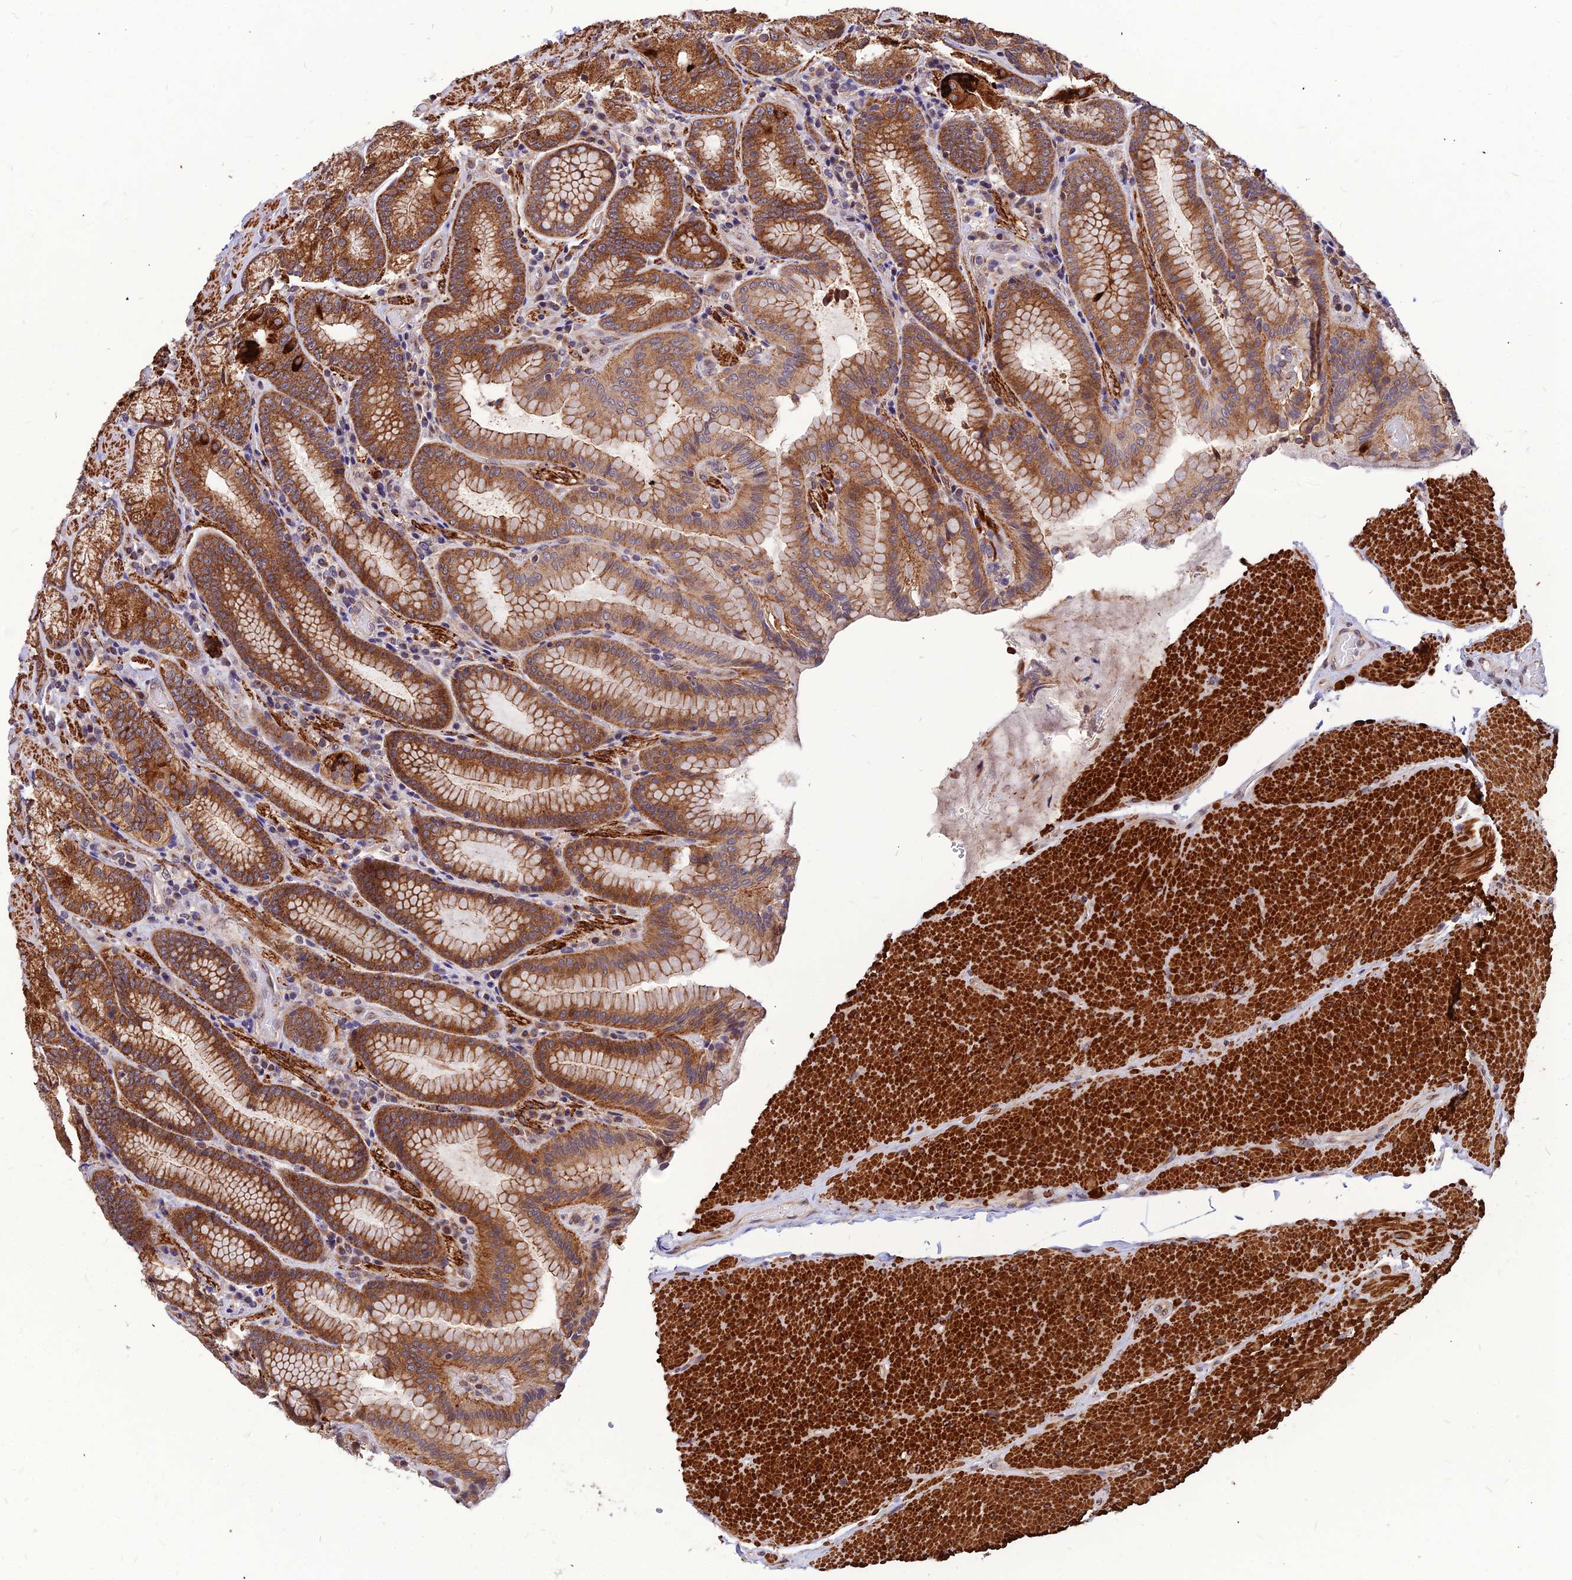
{"staining": {"intensity": "strong", "quantity": ">75%", "location": "cytoplasmic/membranous"}, "tissue": "stomach", "cell_type": "Glandular cells", "image_type": "normal", "snomed": [{"axis": "morphology", "description": "Normal tissue, NOS"}, {"axis": "topography", "description": "Stomach, upper"}, {"axis": "topography", "description": "Stomach, lower"}], "caption": "Immunohistochemical staining of unremarkable human stomach shows >75% levels of strong cytoplasmic/membranous protein staining in approximately >75% of glandular cells.", "gene": "LEKR1", "patient": {"sex": "female", "age": 76}}